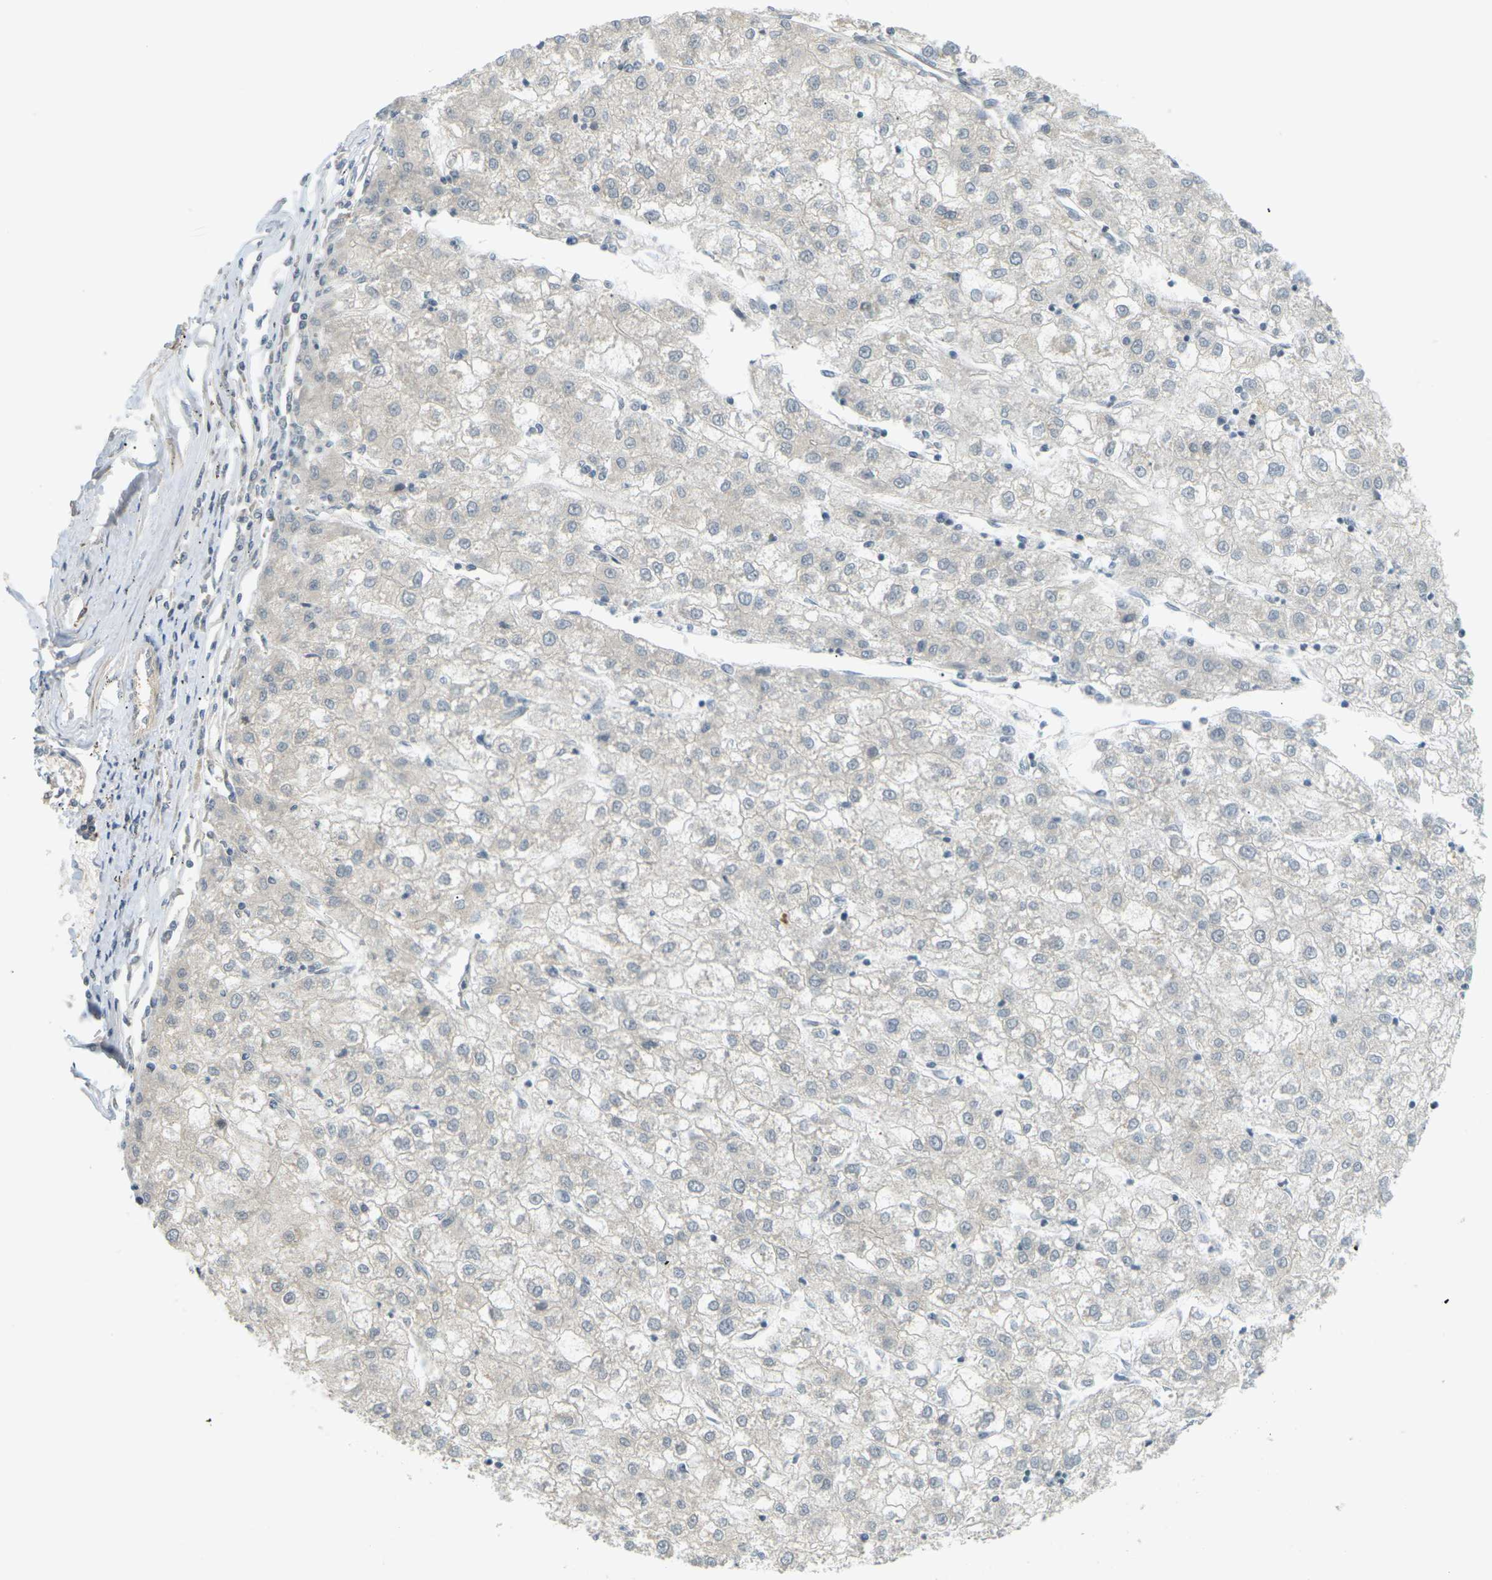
{"staining": {"intensity": "negative", "quantity": "none", "location": "none"}, "tissue": "liver cancer", "cell_type": "Tumor cells", "image_type": "cancer", "snomed": [{"axis": "morphology", "description": "Carcinoma, Hepatocellular, NOS"}, {"axis": "topography", "description": "Liver"}], "caption": "Micrograph shows no protein staining in tumor cells of hepatocellular carcinoma (liver) tissue.", "gene": "SOCS6", "patient": {"sex": "male", "age": 72}}